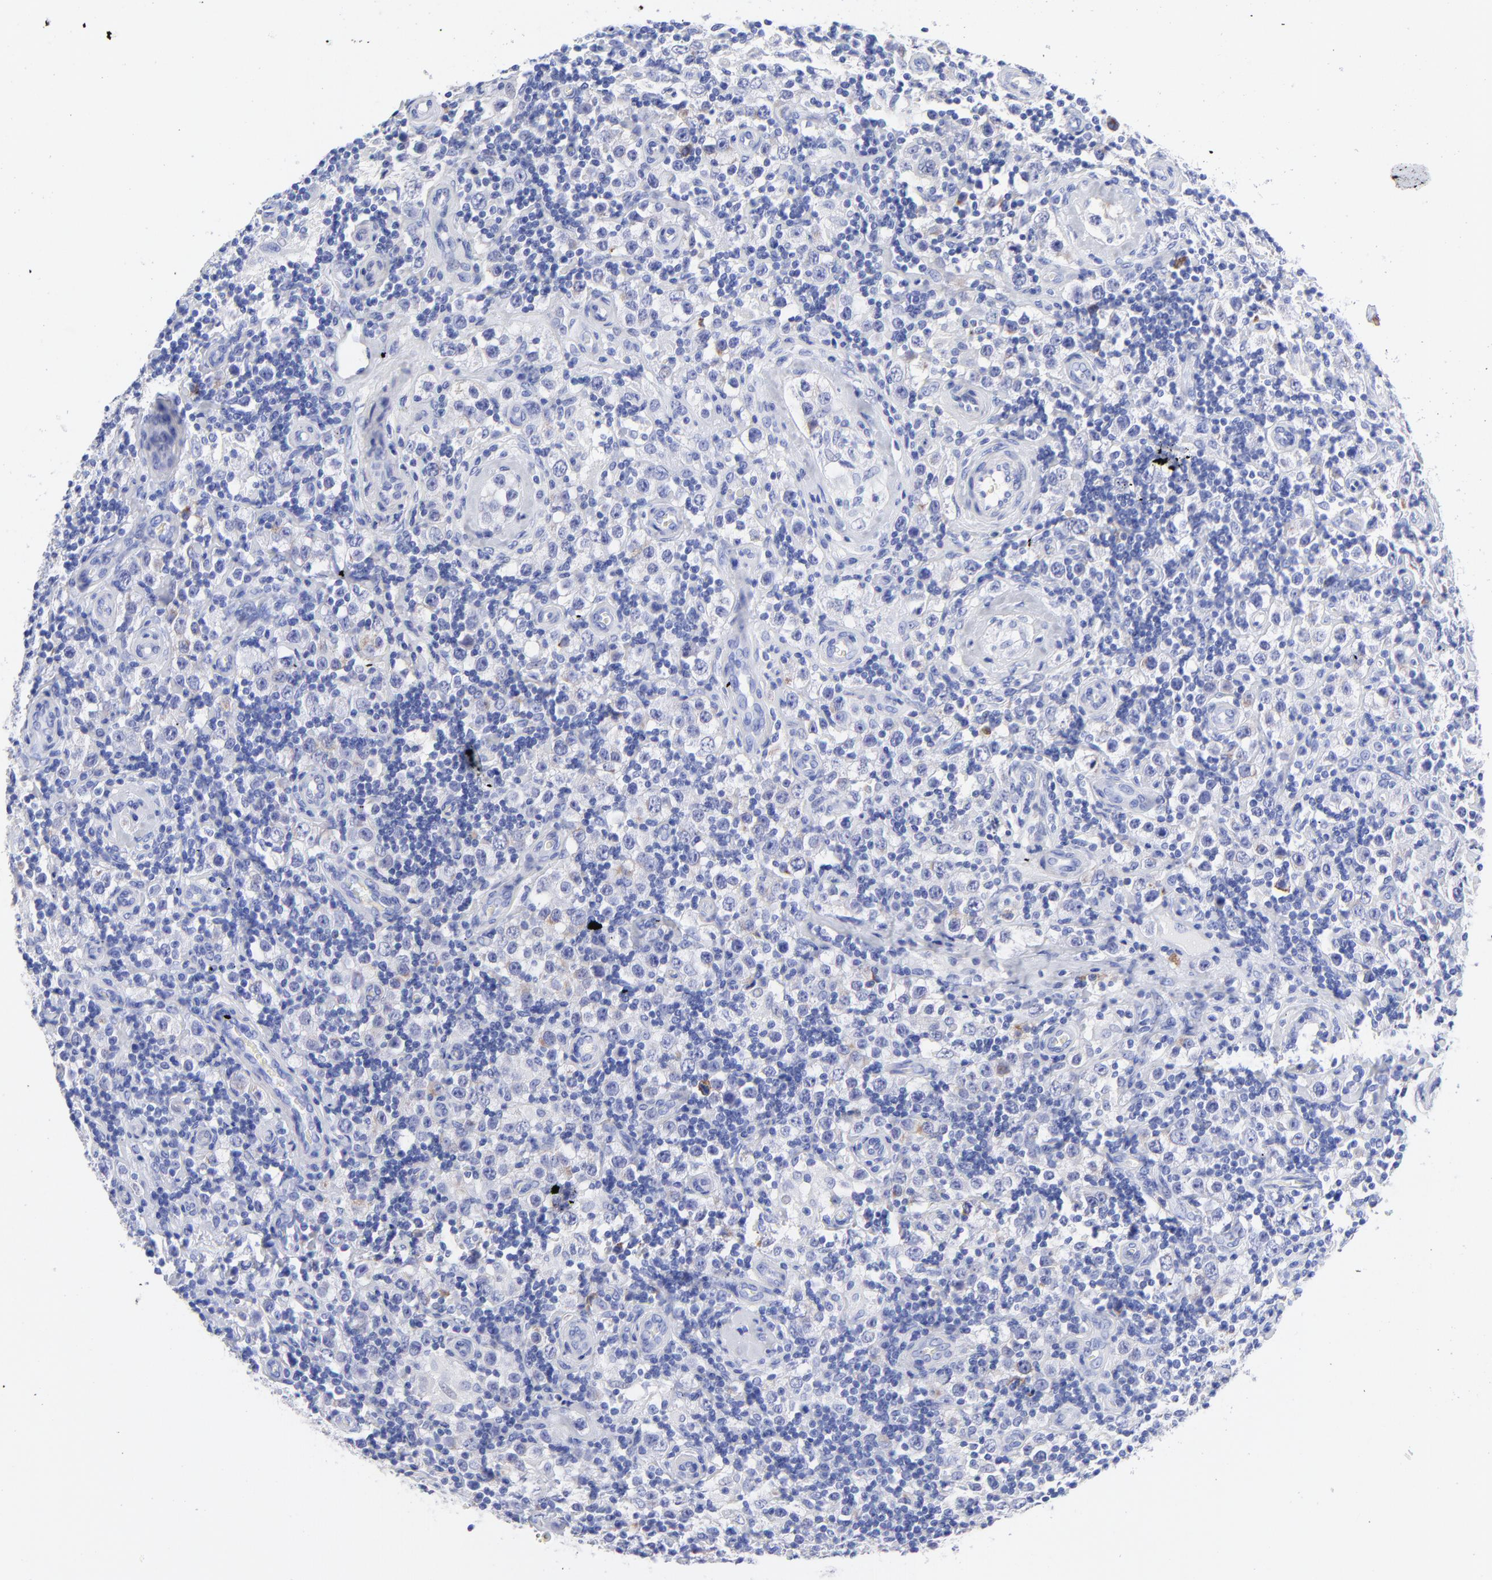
{"staining": {"intensity": "negative", "quantity": "none", "location": "none"}, "tissue": "testis cancer", "cell_type": "Tumor cells", "image_type": "cancer", "snomed": [{"axis": "morphology", "description": "Seminoma, NOS"}, {"axis": "topography", "description": "Testis"}], "caption": "Immunohistochemistry of human testis seminoma reveals no staining in tumor cells. The staining was performed using DAB (3,3'-diaminobenzidine) to visualize the protein expression in brown, while the nuclei were stained in blue with hematoxylin (Magnification: 20x).", "gene": "C1QTNF6", "patient": {"sex": "male", "age": 32}}